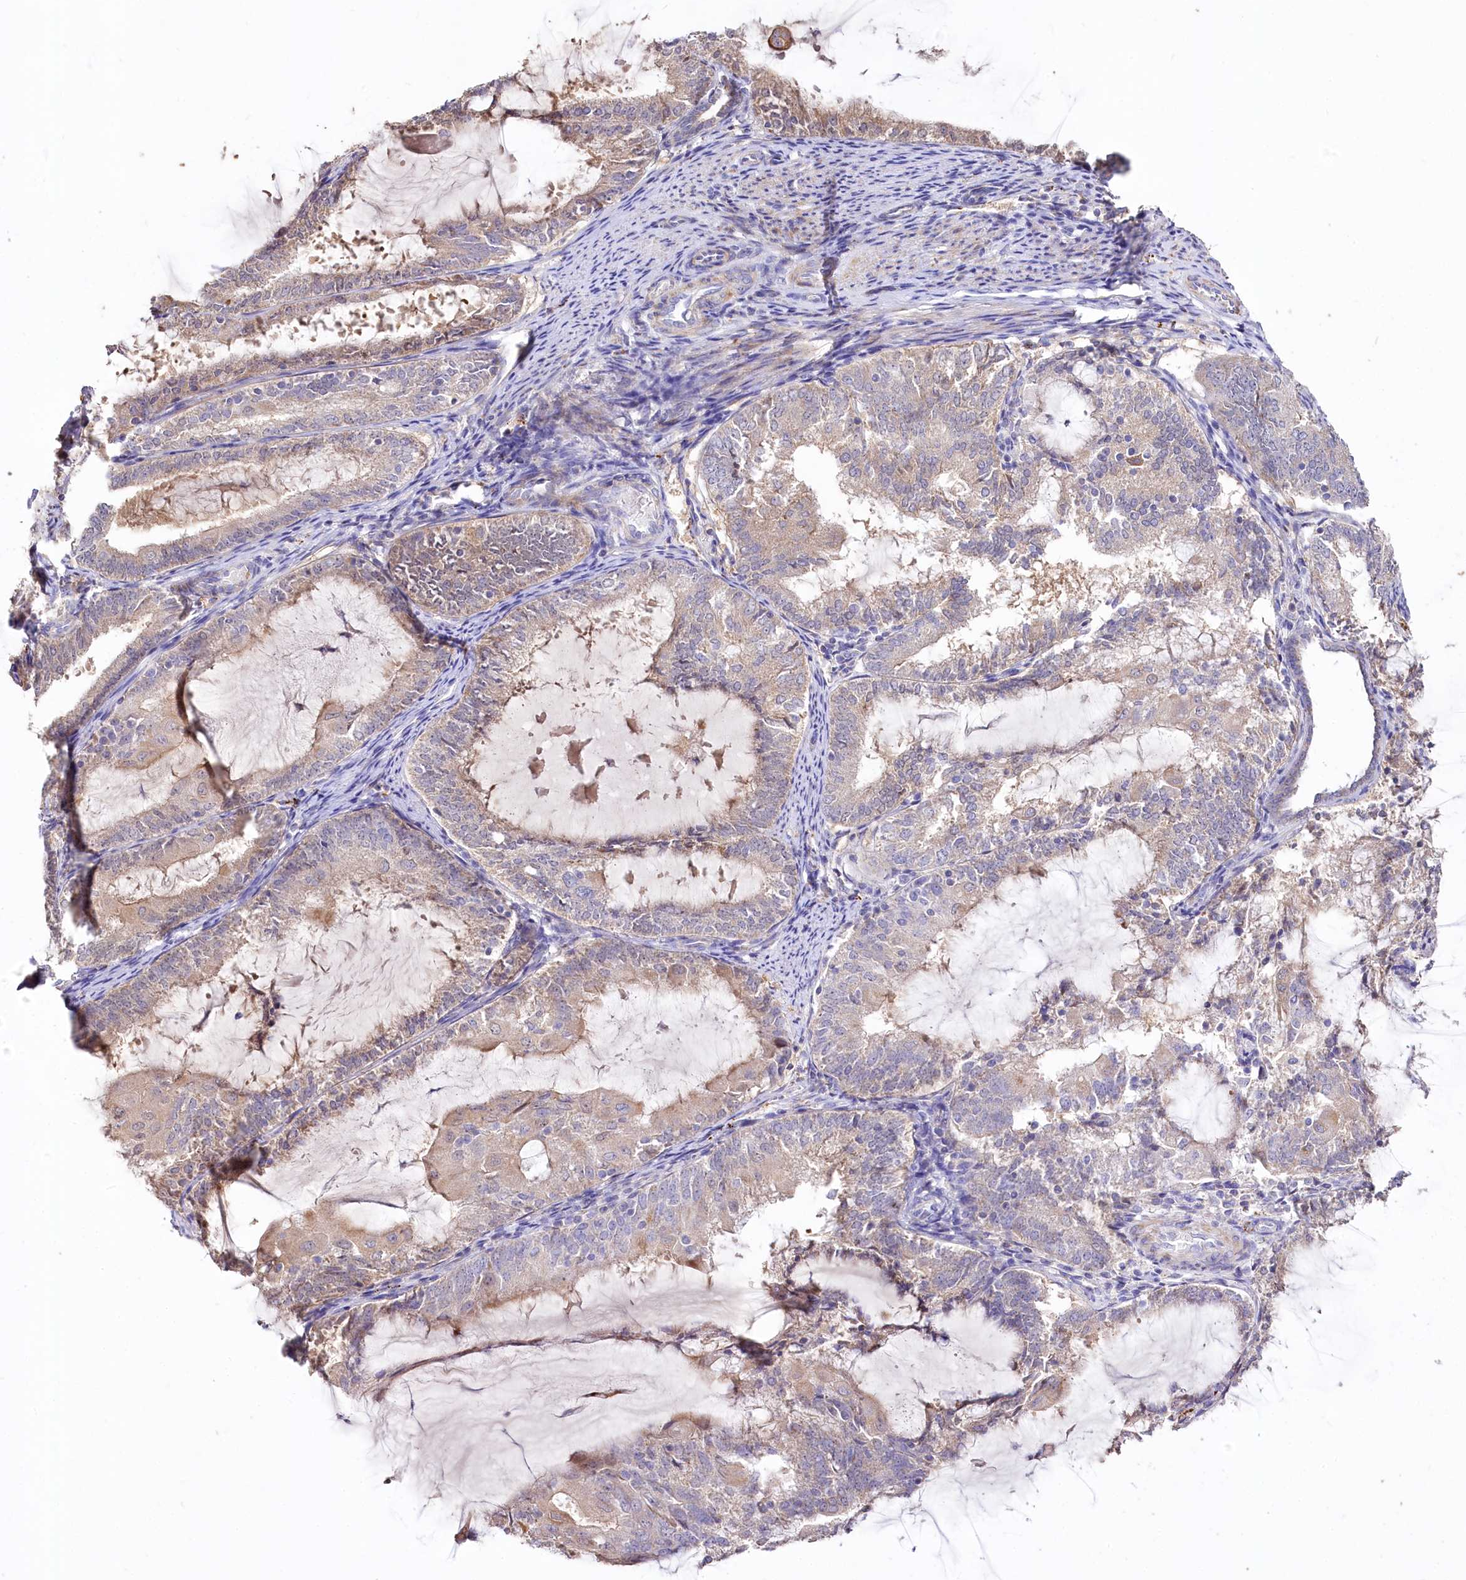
{"staining": {"intensity": "moderate", "quantity": "25%-75%", "location": "cytoplasmic/membranous"}, "tissue": "endometrial cancer", "cell_type": "Tumor cells", "image_type": "cancer", "snomed": [{"axis": "morphology", "description": "Adenocarcinoma, NOS"}, {"axis": "topography", "description": "Endometrium"}], "caption": "Immunohistochemical staining of adenocarcinoma (endometrial) displays medium levels of moderate cytoplasmic/membranous protein expression in approximately 25%-75% of tumor cells.", "gene": "PTER", "patient": {"sex": "female", "age": 81}}